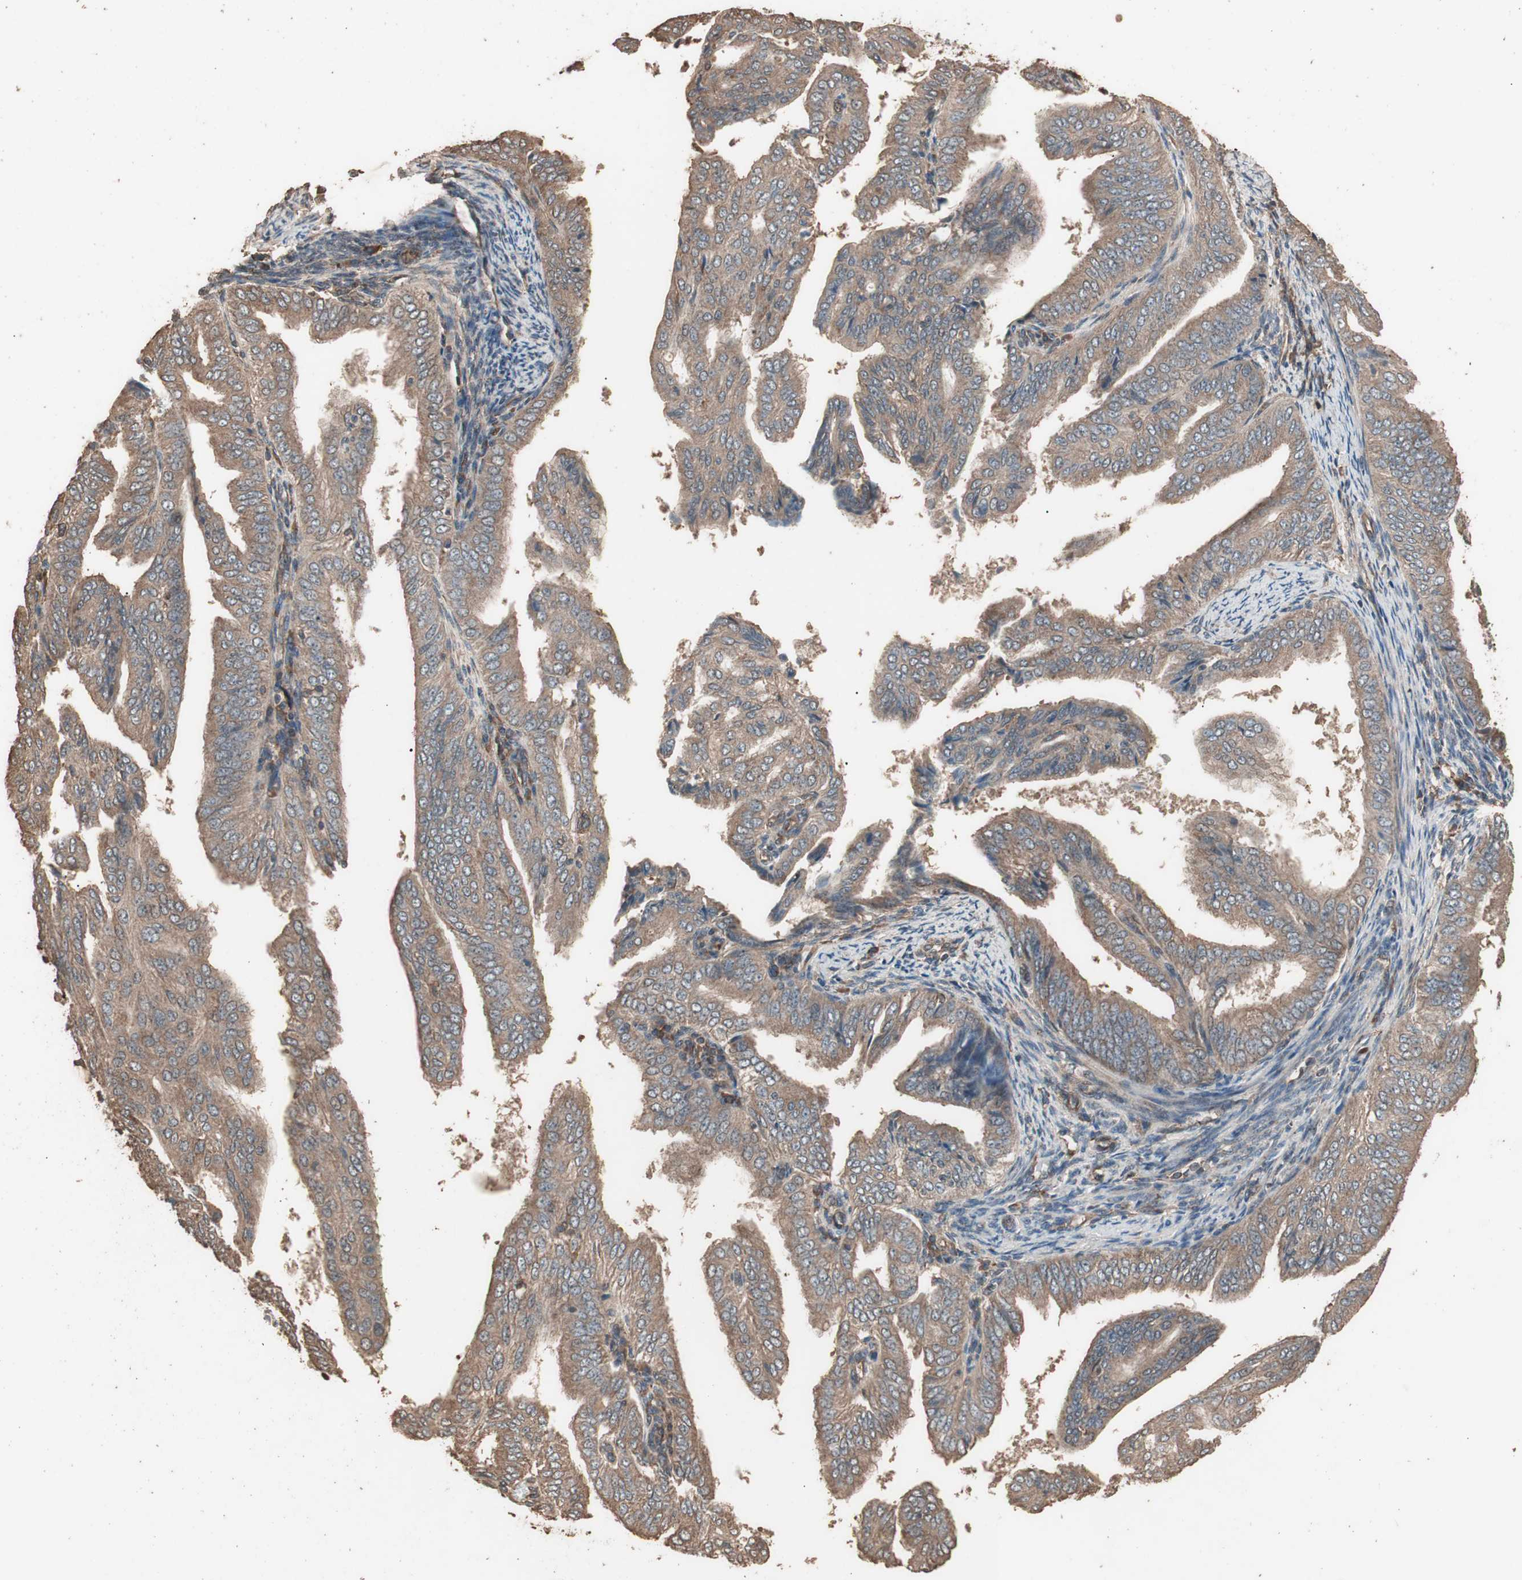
{"staining": {"intensity": "moderate", "quantity": ">75%", "location": "cytoplasmic/membranous"}, "tissue": "endometrial cancer", "cell_type": "Tumor cells", "image_type": "cancer", "snomed": [{"axis": "morphology", "description": "Adenocarcinoma, NOS"}, {"axis": "topography", "description": "Endometrium"}], "caption": "Endometrial adenocarcinoma stained for a protein (brown) demonstrates moderate cytoplasmic/membranous positive staining in about >75% of tumor cells.", "gene": "CCN4", "patient": {"sex": "female", "age": 58}}